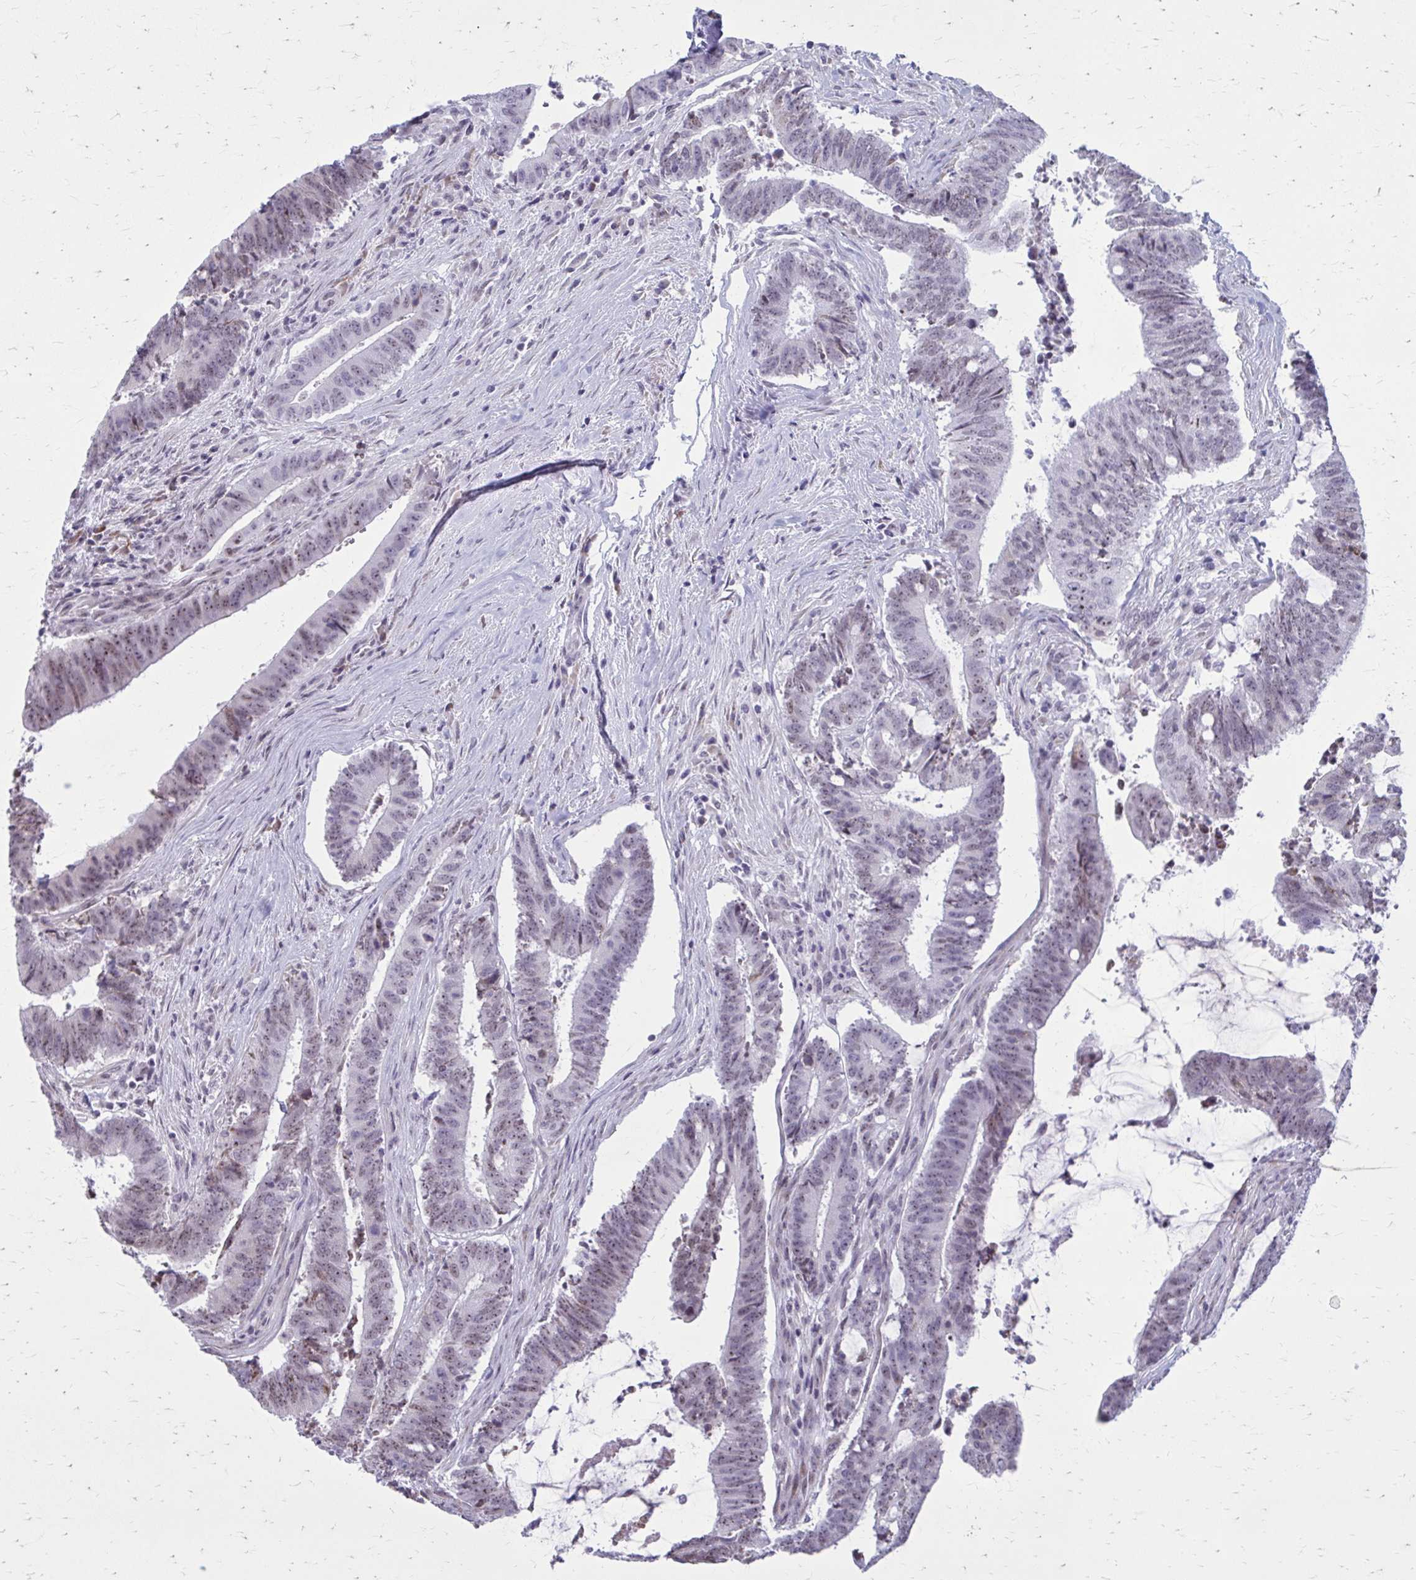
{"staining": {"intensity": "weak", "quantity": ">75%", "location": "nuclear"}, "tissue": "colorectal cancer", "cell_type": "Tumor cells", "image_type": "cancer", "snomed": [{"axis": "morphology", "description": "Adenocarcinoma, NOS"}, {"axis": "topography", "description": "Colon"}], "caption": "Colorectal cancer (adenocarcinoma) stained with a protein marker demonstrates weak staining in tumor cells.", "gene": "PROSER1", "patient": {"sex": "female", "age": 43}}